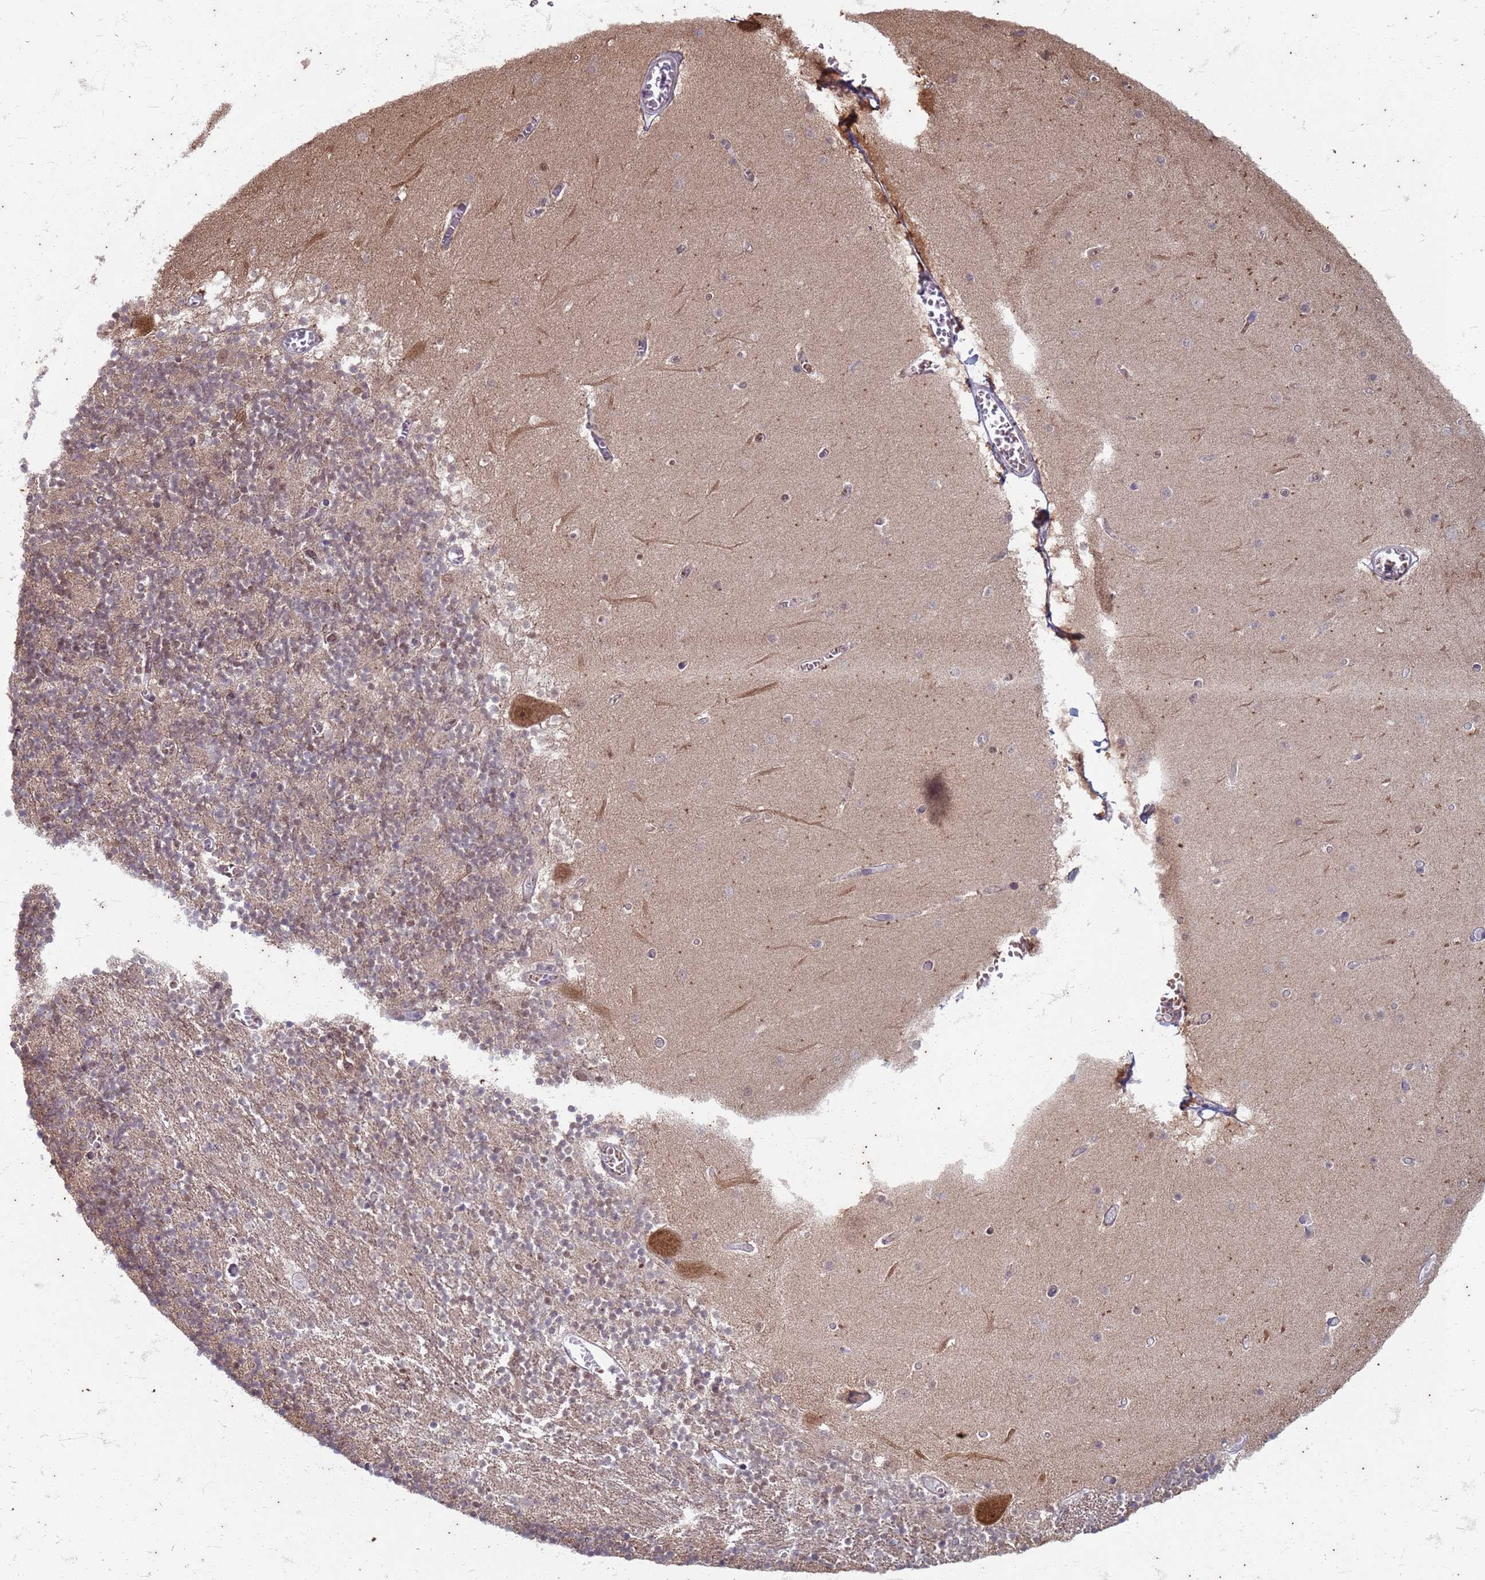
{"staining": {"intensity": "moderate", "quantity": "25%-75%", "location": "nuclear"}, "tissue": "cerebellum", "cell_type": "Cells in granular layer", "image_type": "normal", "snomed": [{"axis": "morphology", "description": "Normal tissue, NOS"}, {"axis": "topography", "description": "Cerebellum"}], "caption": "Cerebellum stained with DAB (3,3'-diaminobenzidine) immunohistochemistry (IHC) displays medium levels of moderate nuclear positivity in about 25%-75% of cells in granular layer.", "gene": "TRMT6", "patient": {"sex": "female", "age": 28}}